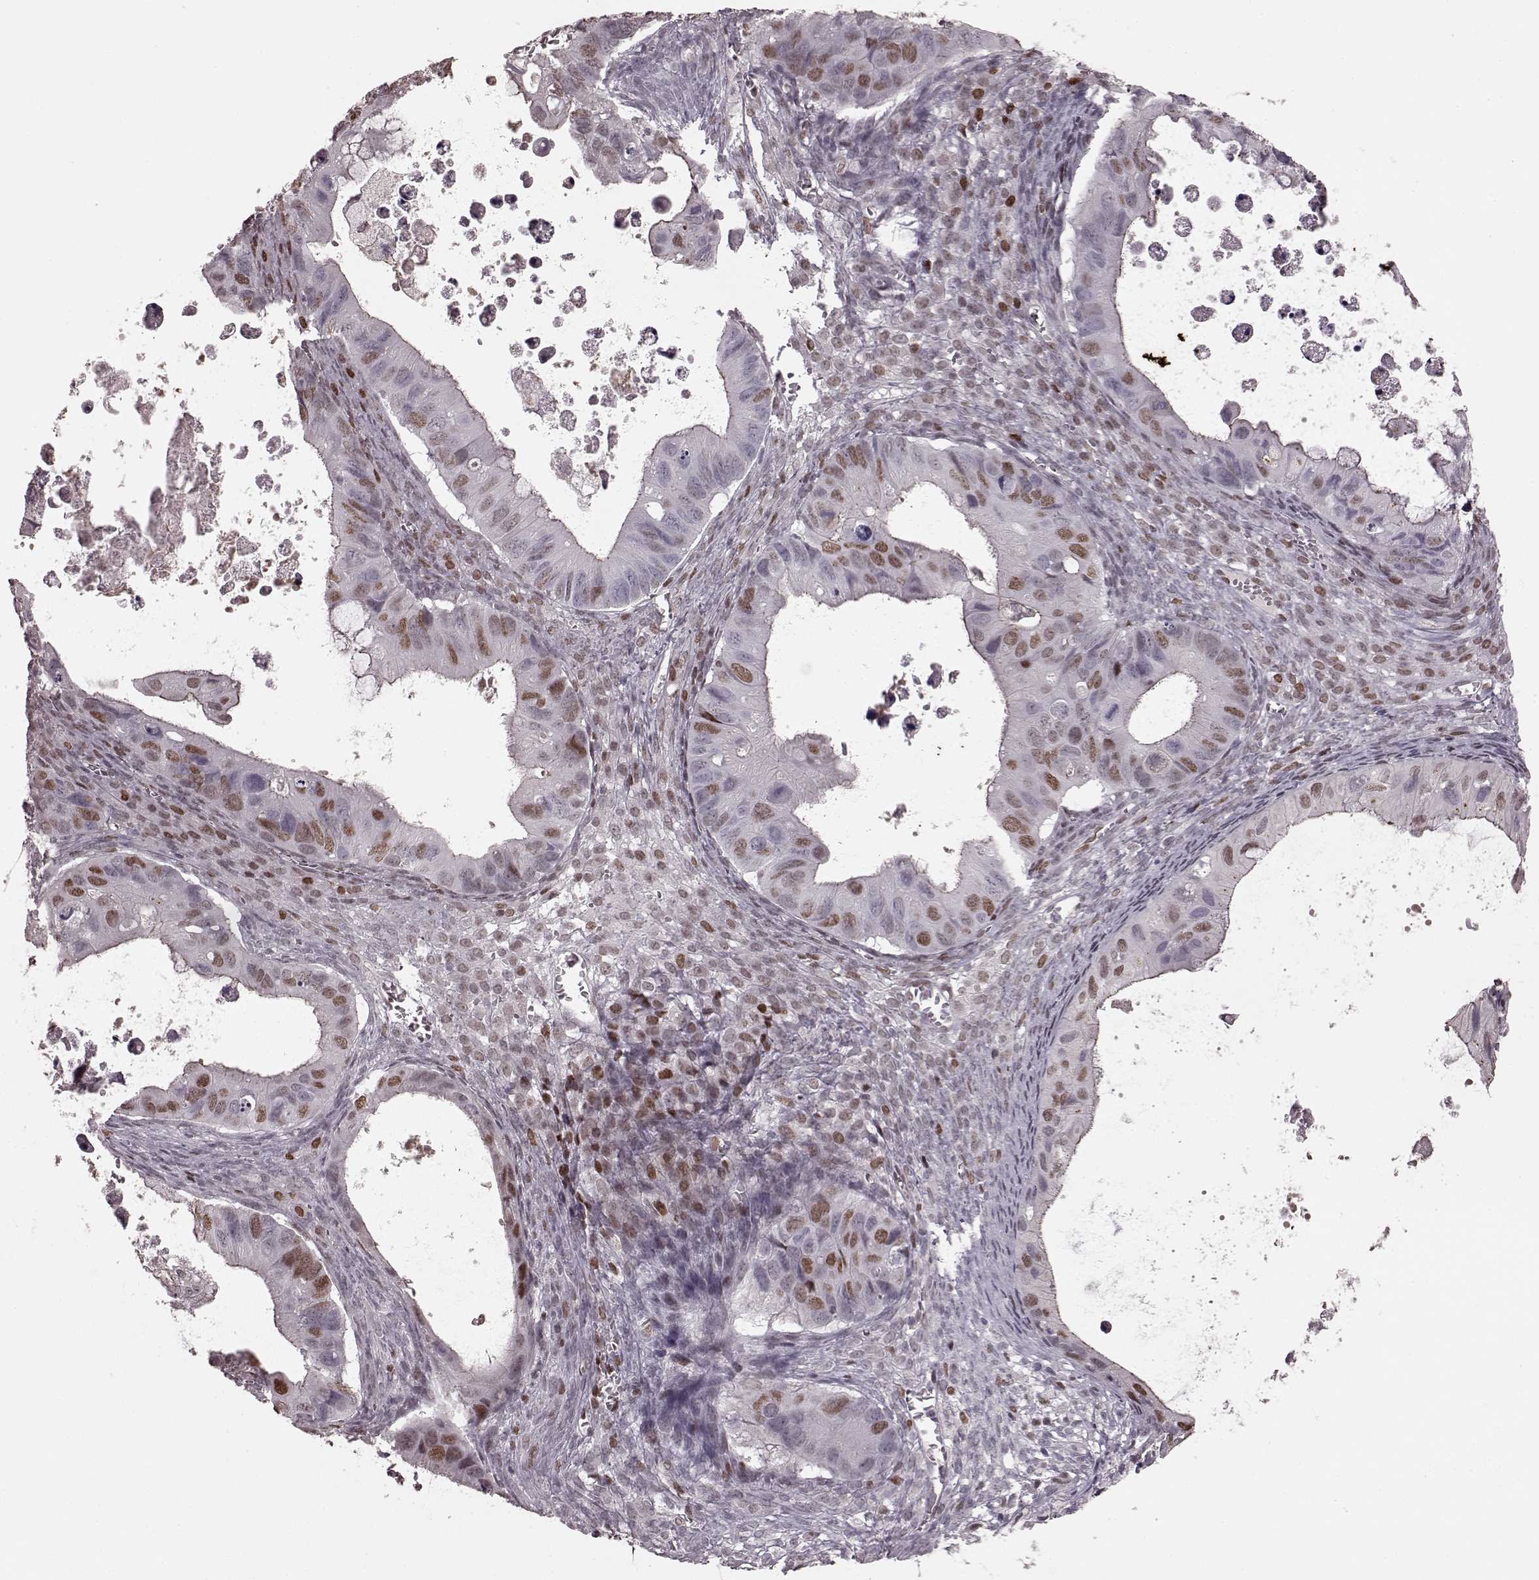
{"staining": {"intensity": "moderate", "quantity": "25%-75%", "location": "nuclear"}, "tissue": "ovarian cancer", "cell_type": "Tumor cells", "image_type": "cancer", "snomed": [{"axis": "morphology", "description": "Cystadenocarcinoma, mucinous, NOS"}, {"axis": "topography", "description": "Ovary"}], "caption": "Immunohistochemistry of ovarian cancer (mucinous cystadenocarcinoma) demonstrates medium levels of moderate nuclear positivity in about 25%-75% of tumor cells.", "gene": "NR2C1", "patient": {"sex": "female", "age": 64}}